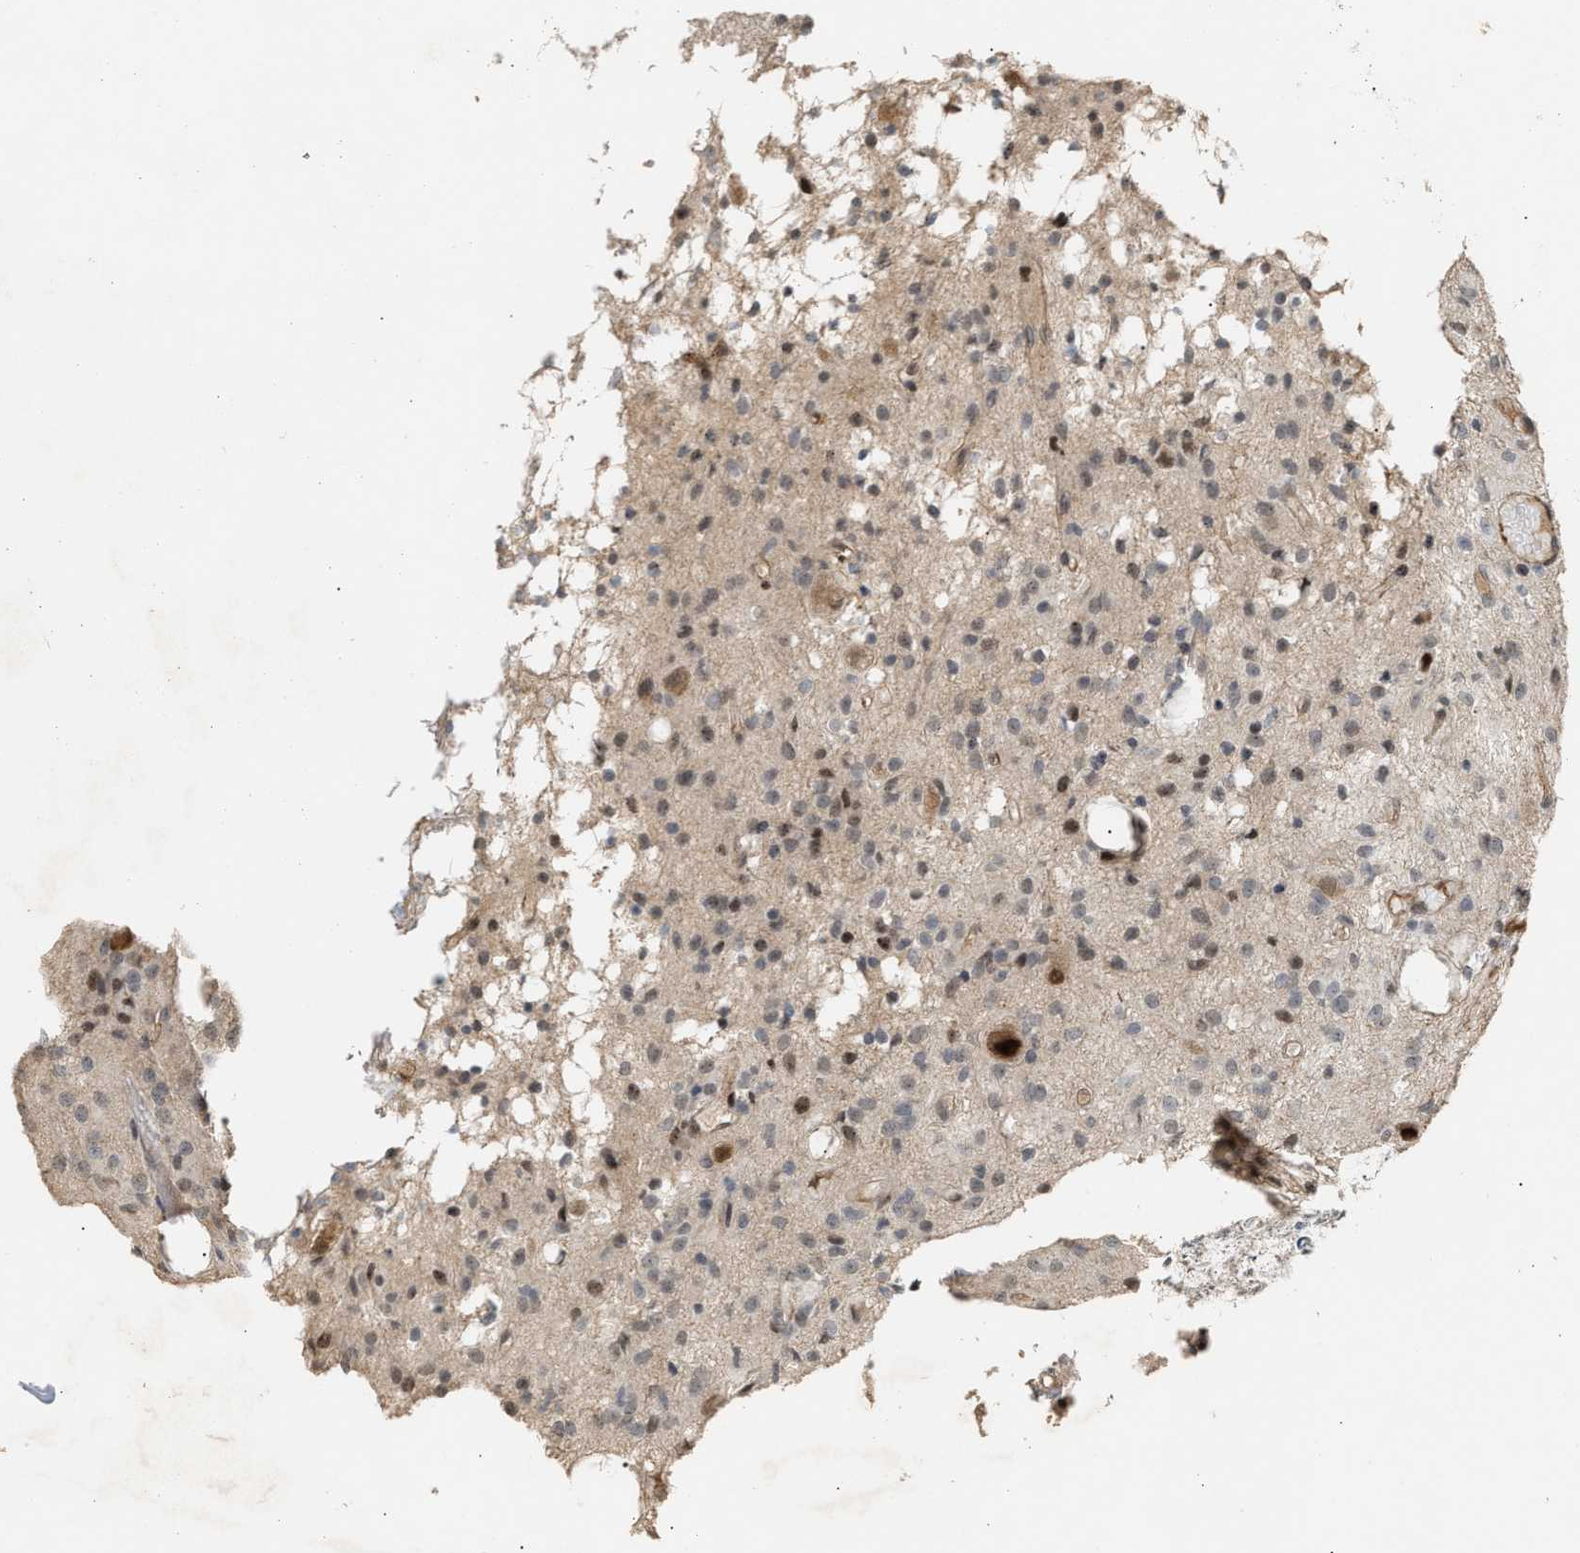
{"staining": {"intensity": "moderate", "quantity": "<25%", "location": "nuclear"}, "tissue": "glioma", "cell_type": "Tumor cells", "image_type": "cancer", "snomed": [{"axis": "morphology", "description": "Glioma, malignant, High grade"}, {"axis": "topography", "description": "Brain"}], "caption": "Glioma was stained to show a protein in brown. There is low levels of moderate nuclear expression in approximately <25% of tumor cells.", "gene": "ZFAND5", "patient": {"sex": "female", "age": 59}}